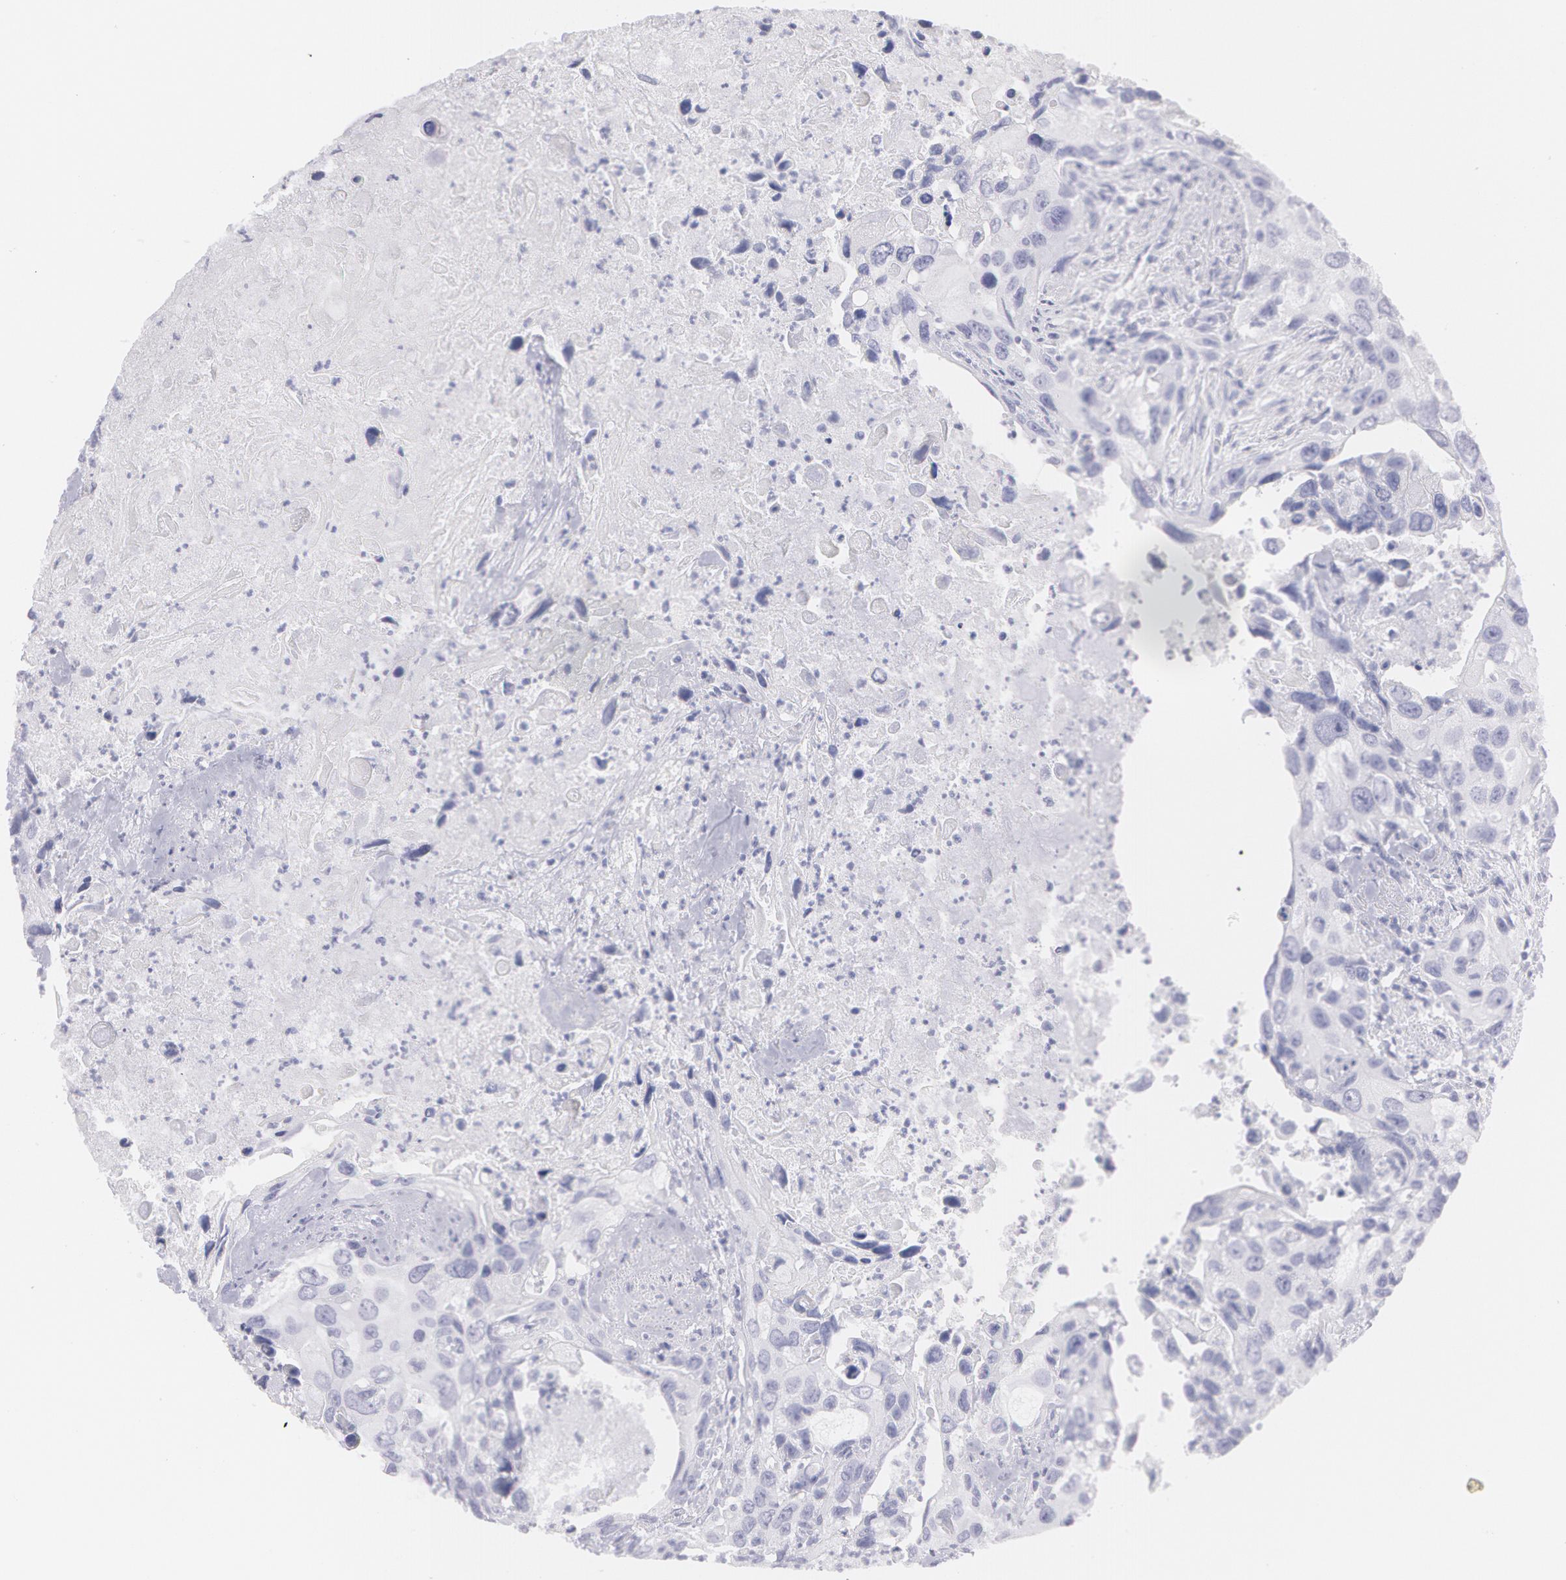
{"staining": {"intensity": "negative", "quantity": "none", "location": "none"}, "tissue": "urothelial cancer", "cell_type": "Tumor cells", "image_type": "cancer", "snomed": [{"axis": "morphology", "description": "Urothelial carcinoma, High grade"}, {"axis": "topography", "description": "Urinary bladder"}], "caption": "High-grade urothelial carcinoma was stained to show a protein in brown. There is no significant staining in tumor cells.", "gene": "AMACR", "patient": {"sex": "male", "age": 71}}